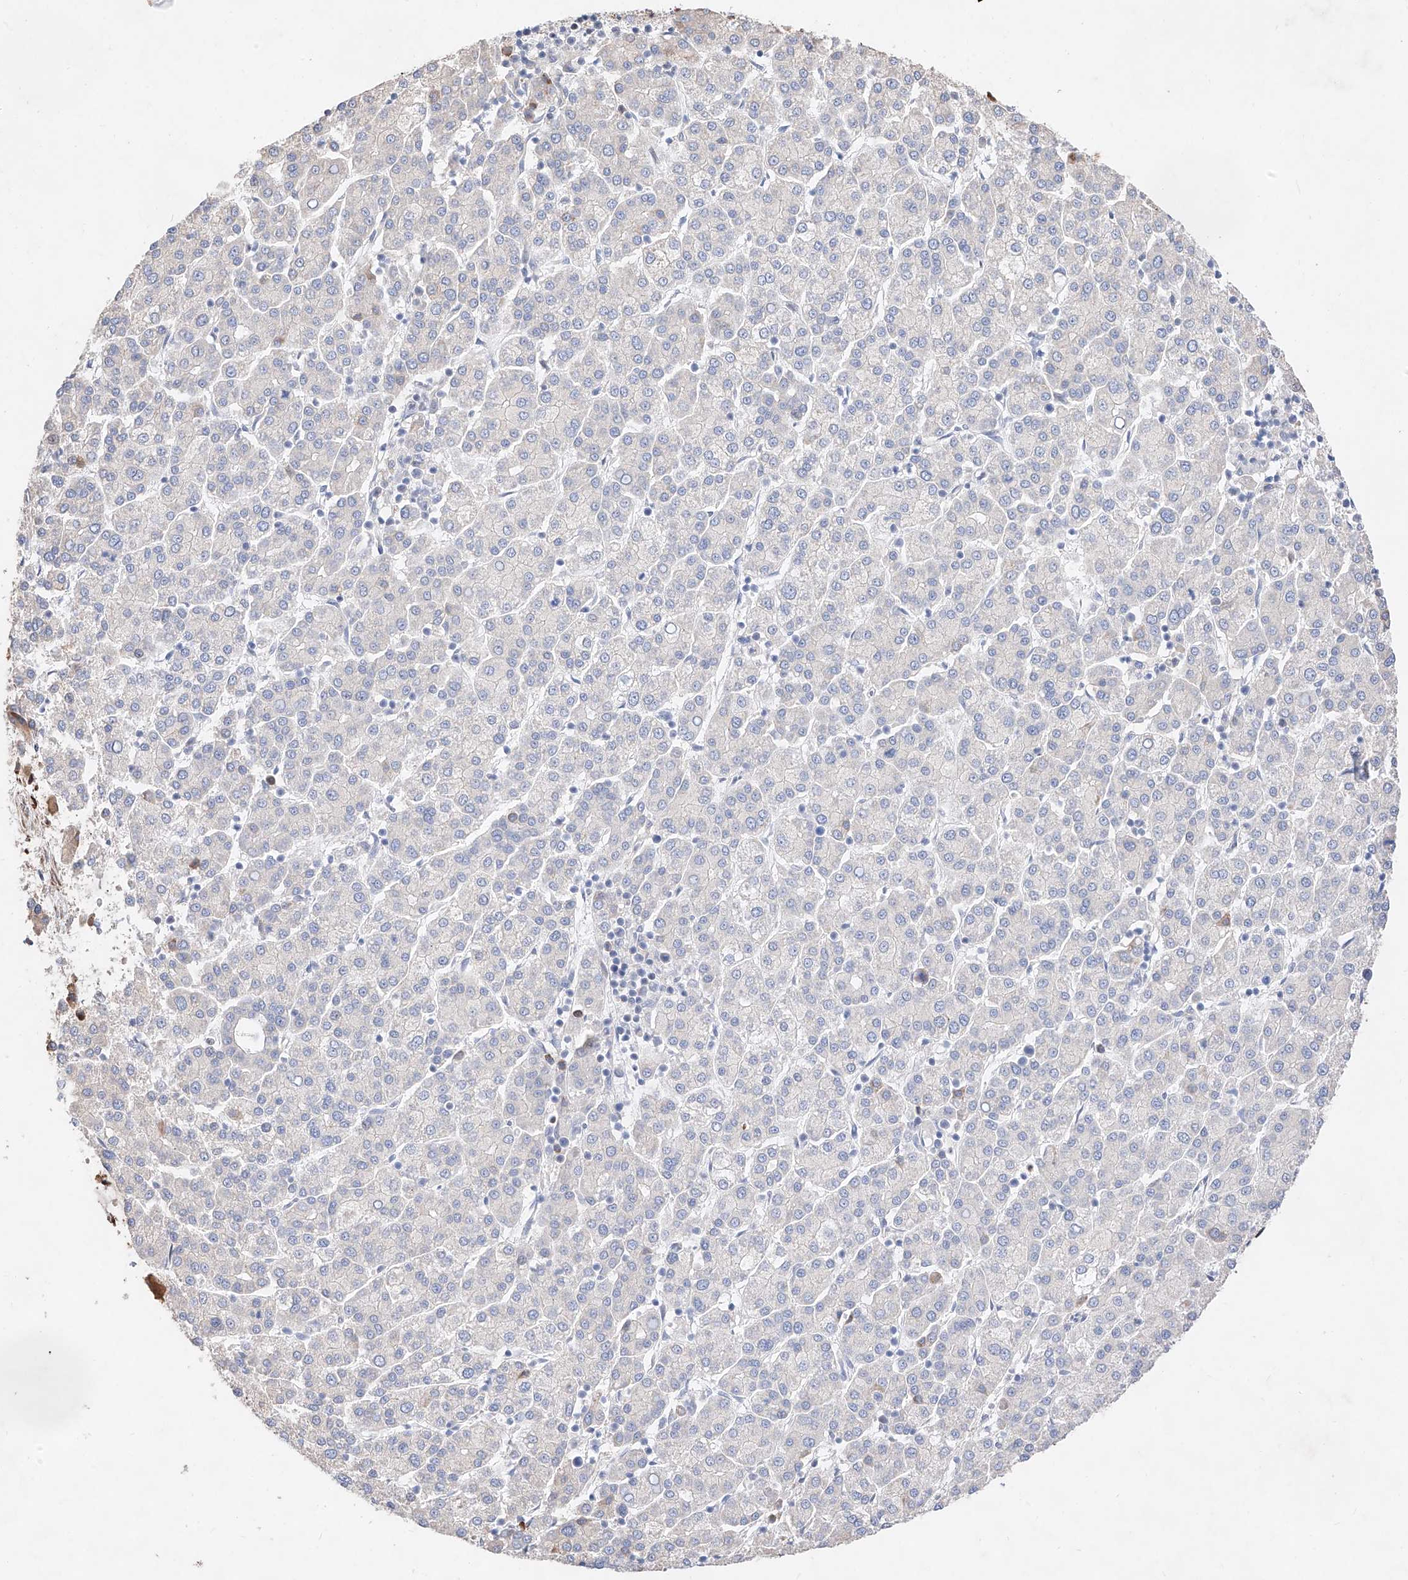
{"staining": {"intensity": "negative", "quantity": "none", "location": "none"}, "tissue": "liver cancer", "cell_type": "Tumor cells", "image_type": "cancer", "snomed": [{"axis": "morphology", "description": "Carcinoma, Hepatocellular, NOS"}, {"axis": "topography", "description": "Liver"}], "caption": "Tumor cells are negative for brown protein staining in hepatocellular carcinoma (liver). (DAB IHC with hematoxylin counter stain).", "gene": "ATP9B", "patient": {"sex": "female", "age": 58}}